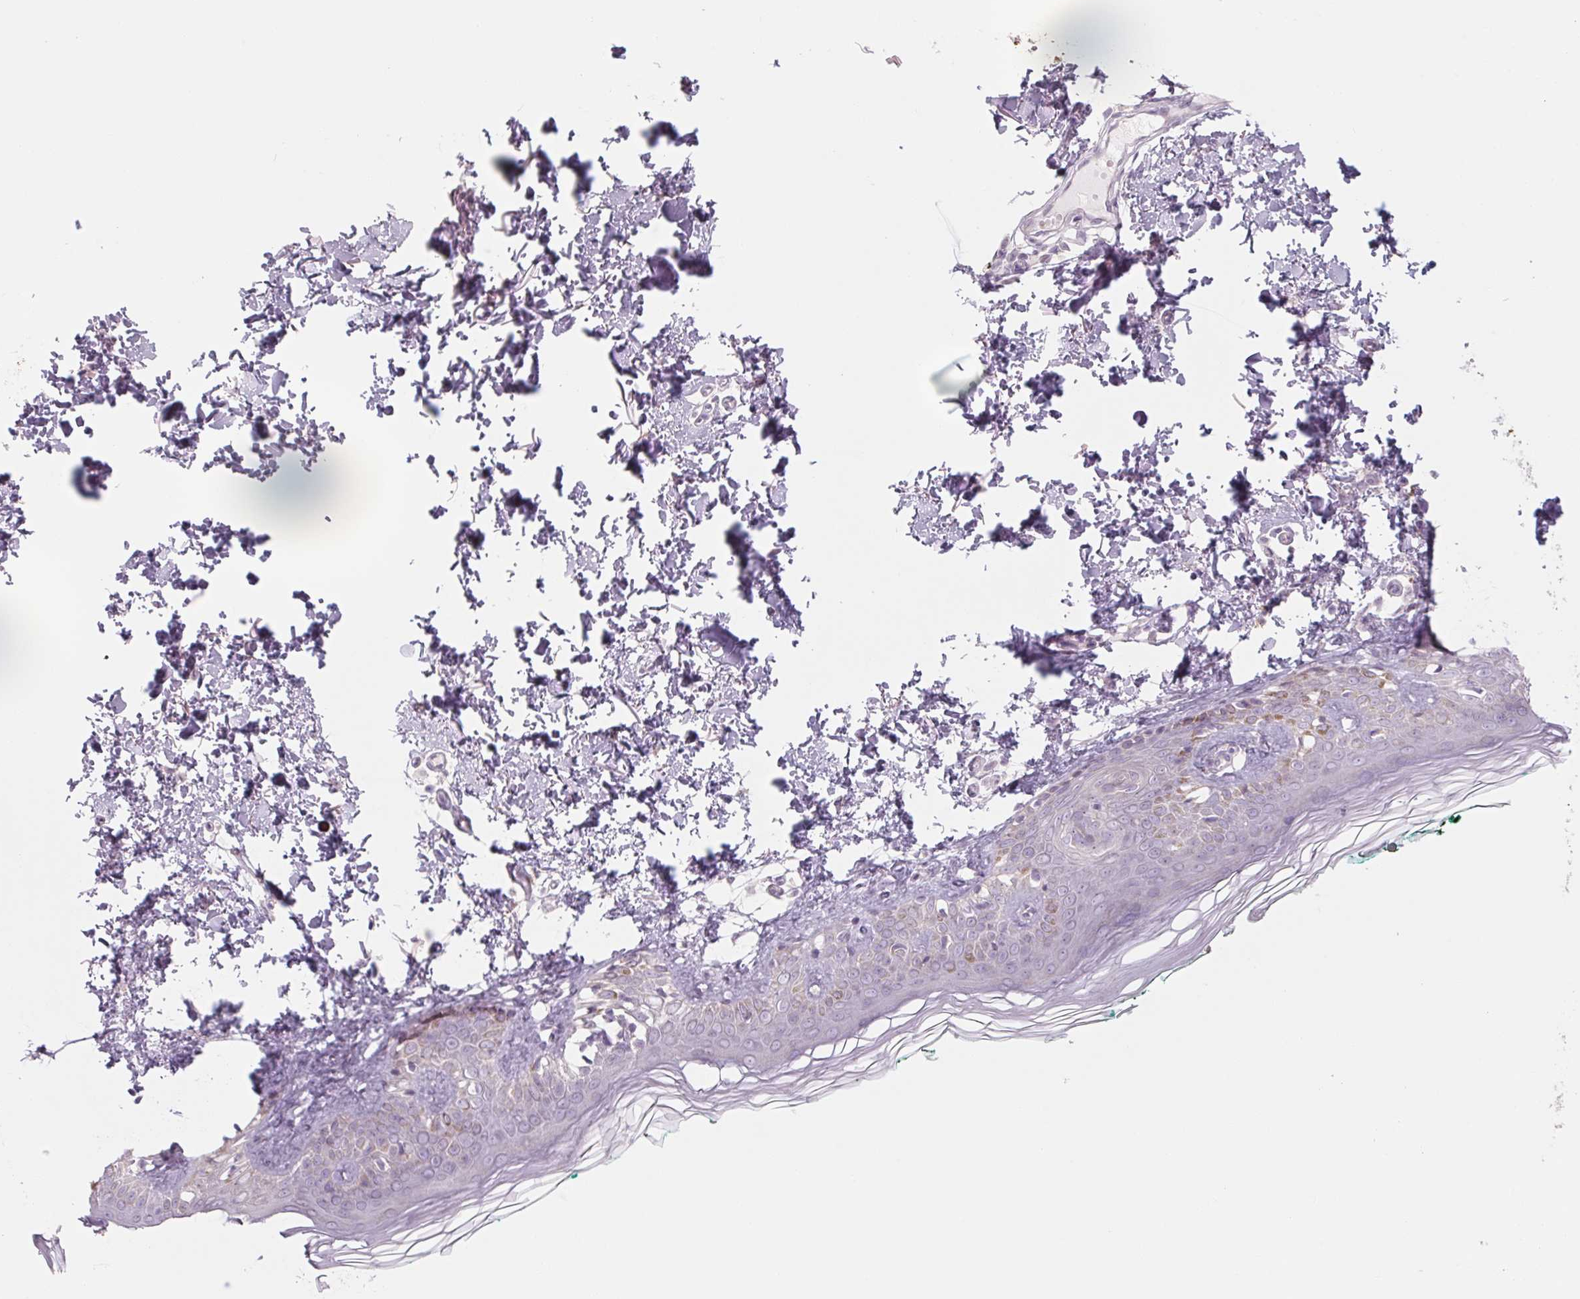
{"staining": {"intensity": "negative", "quantity": "none", "location": "none"}, "tissue": "skin", "cell_type": "Fibroblasts", "image_type": "normal", "snomed": [{"axis": "morphology", "description": "Normal tissue, NOS"}, {"axis": "topography", "description": "Skin"}, {"axis": "topography", "description": "Peripheral nerve tissue"}], "caption": "A high-resolution photomicrograph shows immunohistochemistry (IHC) staining of normal skin, which reveals no significant expression in fibroblasts. The staining was performed using DAB to visualize the protein expression in brown, while the nuclei were stained in blue with hematoxylin (Magnification: 20x).", "gene": "POU1F1", "patient": {"sex": "female", "age": 45}}